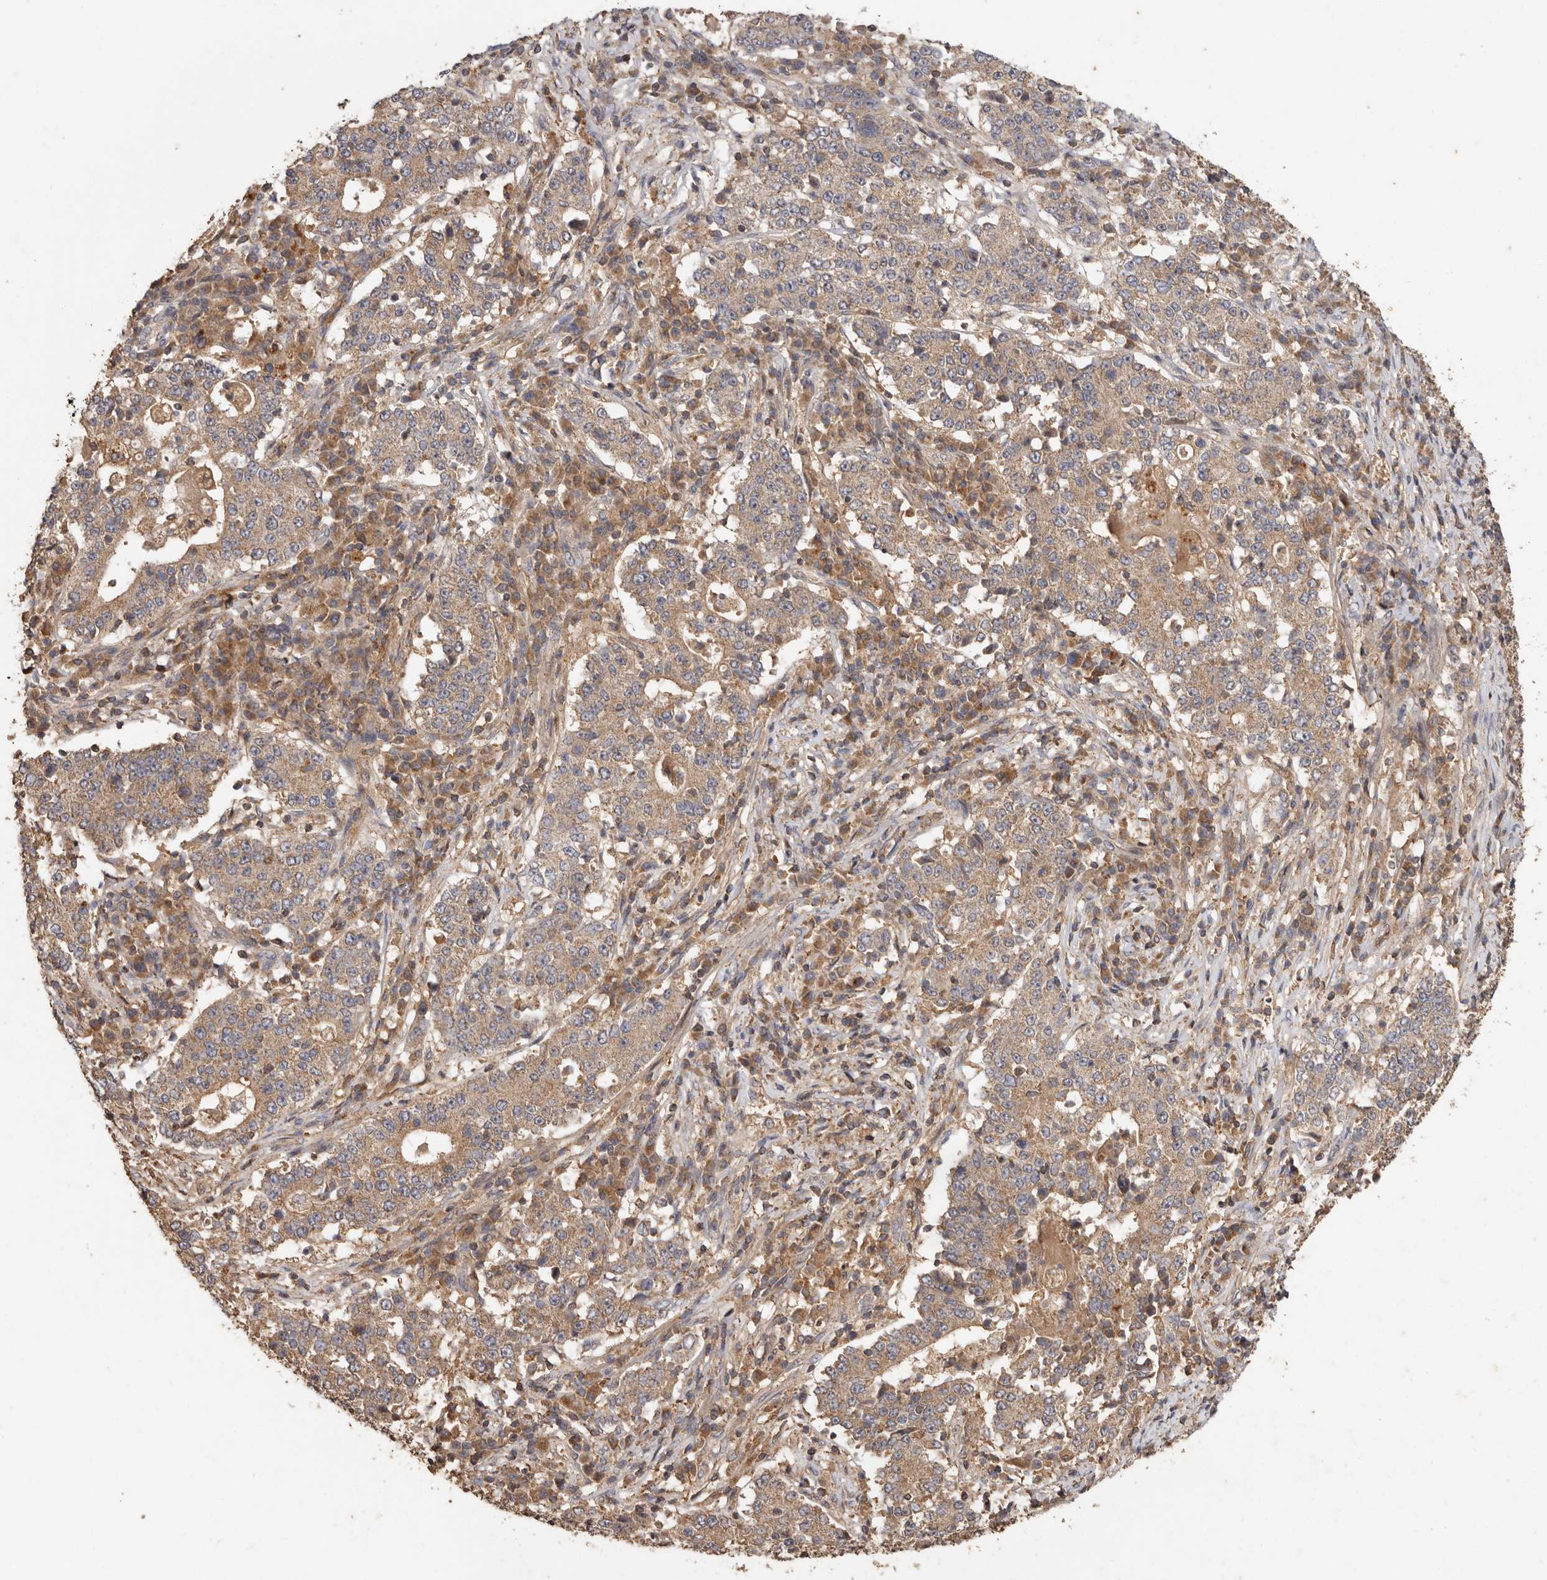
{"staining": {"intensity": "weak", "quantity": ">75%", "location": "cytoplasmic/membranous"}, "tissue": "stomach cancer", "cell_type": "Tumor cells", "image_type": "cancer", "snomed": [{"axis": "morphology", "description": "Adenocarcinoma, NOS"}, {"axis": "topography", "description": "Stomach"}], "caption": "Adenocarcinoma (stomach) stained with DAB (3,3'-diaminobenzidine) immunohistochemistry (IHC) reveals low levels of weak cytoplasmic/membranous positivity in approximately >75% of tumor cells.", "gene": "RWDD1", "patient": {"sex": "male", "age": 59}}